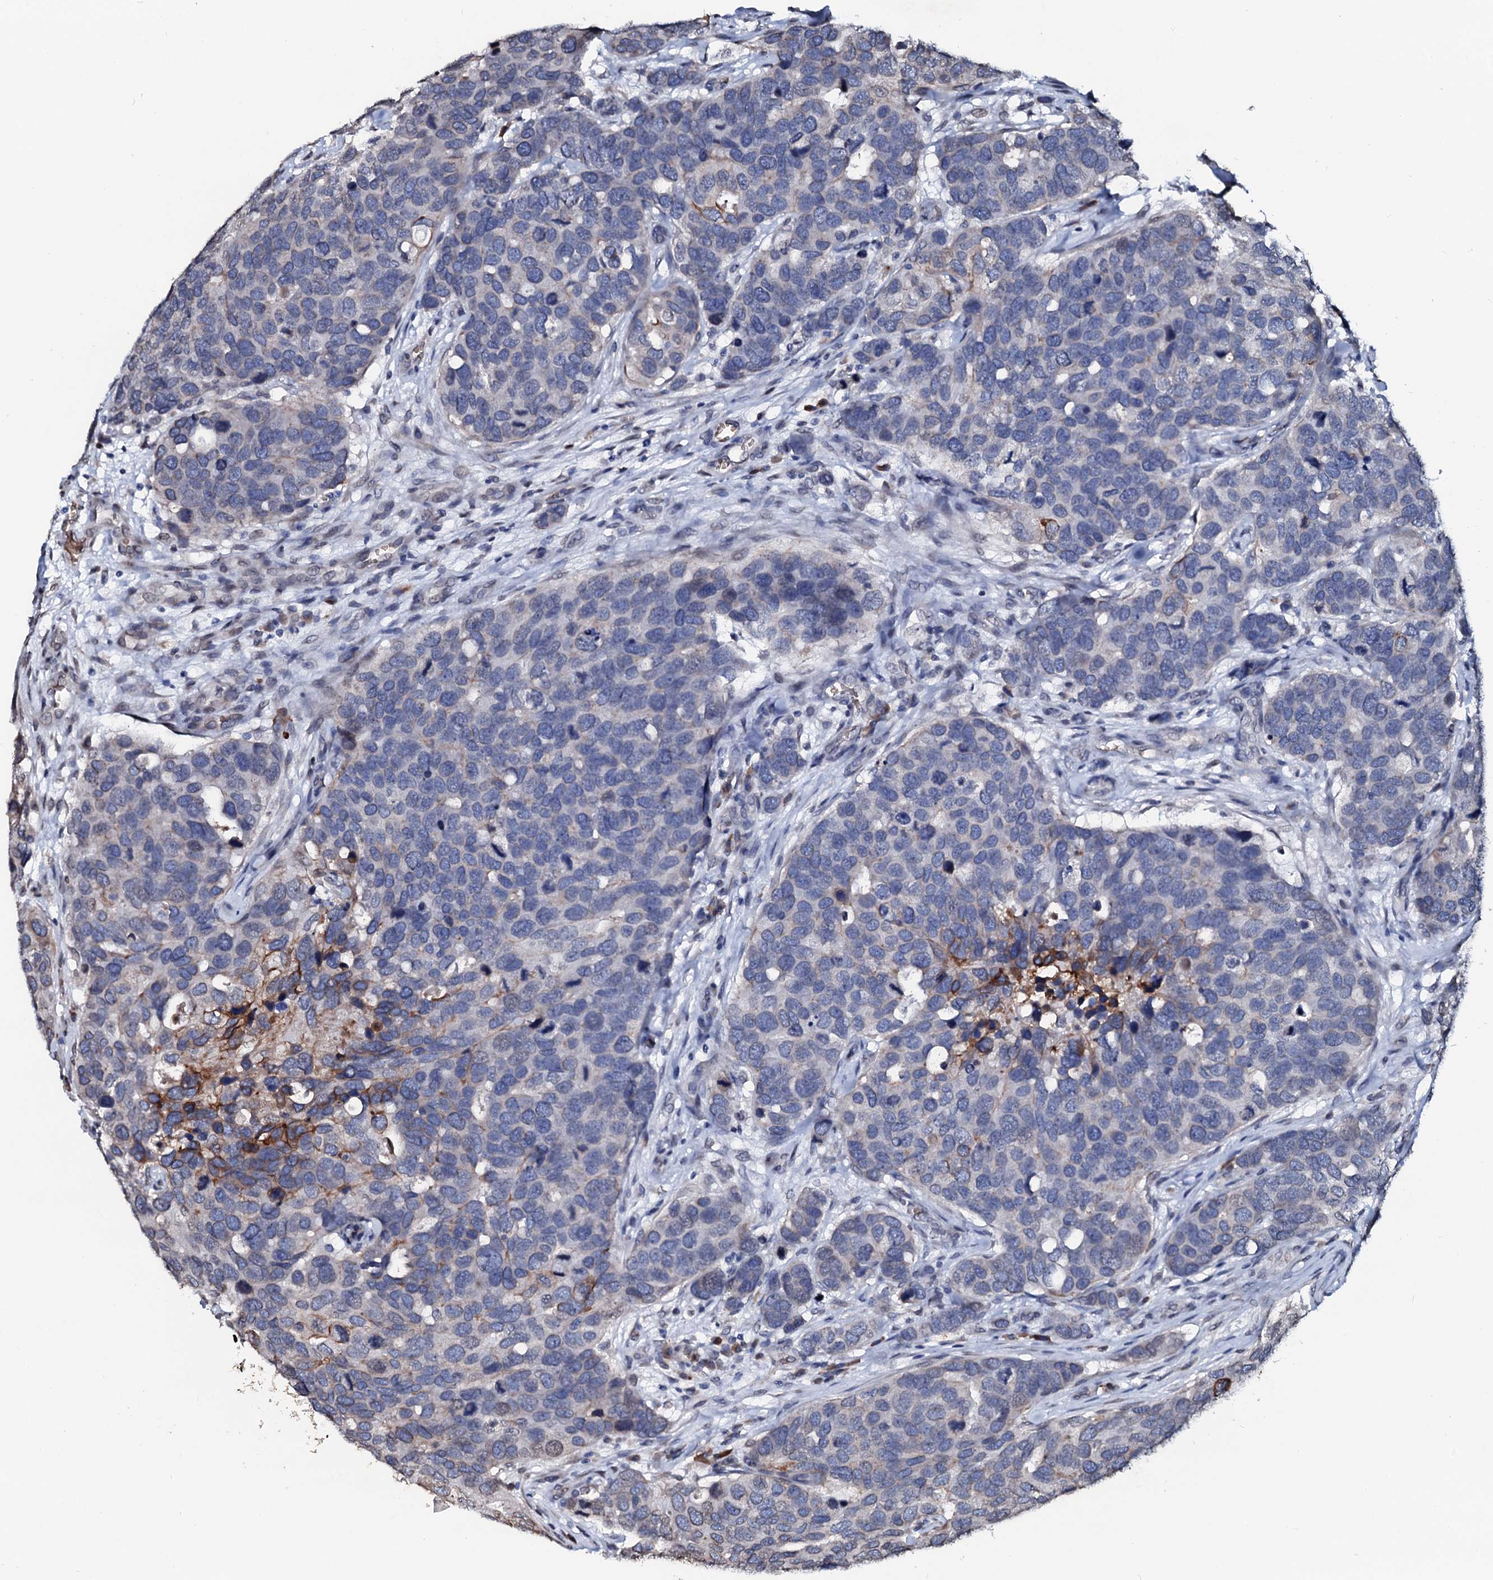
{"staining": {"intensity": "moderate", "quantity": "<25%", "location": "cytoplasmic/membranous"}, "tissue": "breast cancer", "cell_type": "Tumor cells", "image_type": "cancer", "snomed": [{"axis": "morphology", "description": "Duct carcinoma"}, {"axis": "topography", "description": "Breast"}], "caption": "Immunohistochemical staining of human intraductal carcinoma (breast) reveals low levels of moderate cytoplasmic/membranous positivity in approximately <25% of tumor cells.", "gene": "NRP2", "patient": {"sex": "female", "age": 83}}